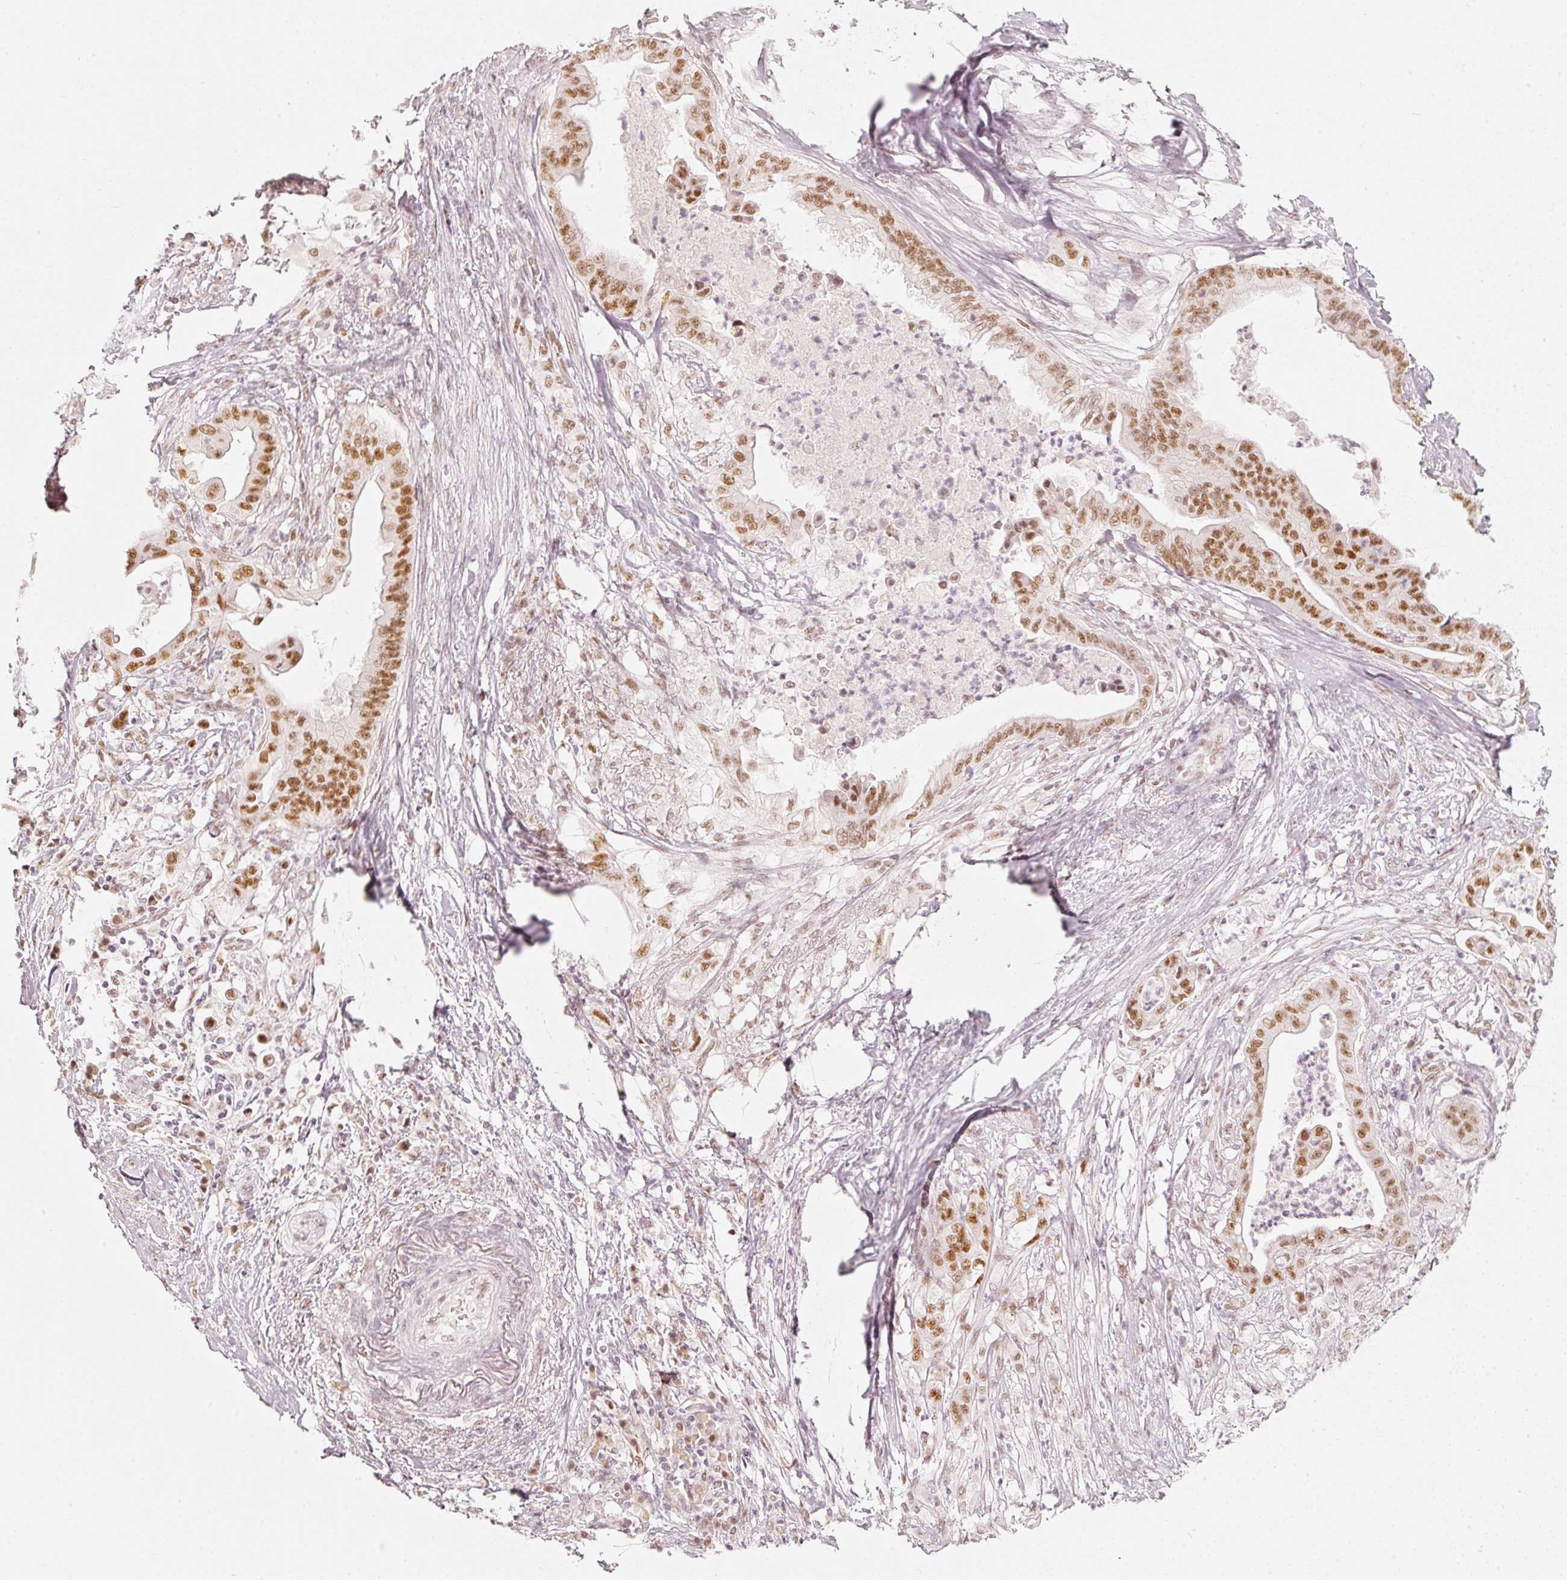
{"staining": {"intensity": "moderate", "quantity": ">75%", "location": "nuclear"}, "tissue": "pancreatic cancer", "cell_type": "Tumor cells", "image_type": "cancer", "snomed": [{"axis": "morphology", "description": "Adenocarcinoma, NOS"}, {"axis": "topography", "description": "Pancreas"}], "caption": "Pancreatic adenocarcinoma stained with immunohistochemistry exhibits moderate nuclear positivity in about >75% of tumor cells.", "gene": "PPP1R10", "patient": {"sex": "male", "age": 58}}